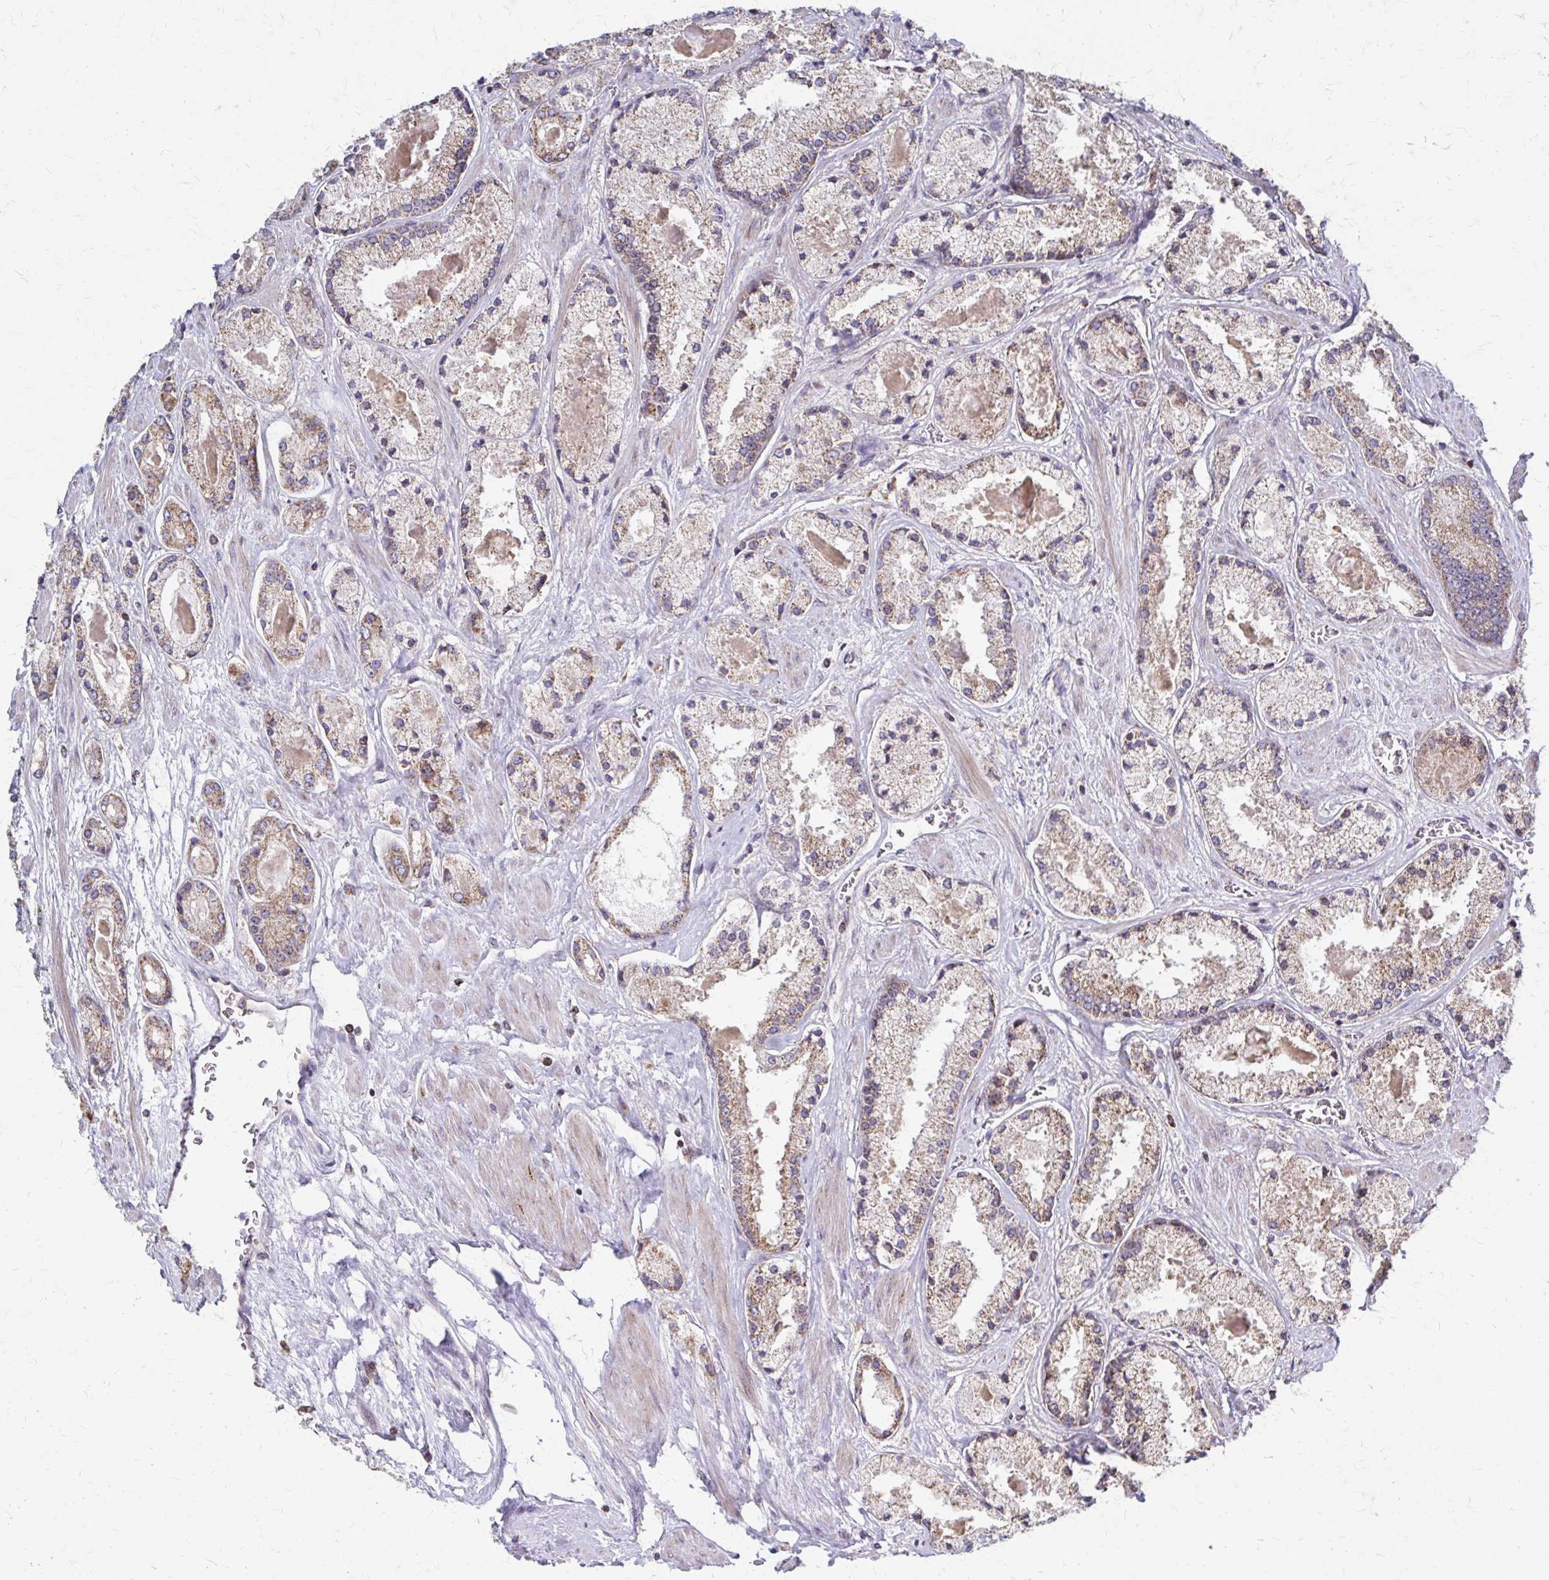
{"staining": {"intensity": "weak", "quantity": ">75%", "location": "cytoplasmic/membranous"}, "tissue": "prostate cancer", "cell_type": "Tumor cells", "image_type": "cancer", "snomed": [{"axis": "morphology", "description": "Adenocarcinoma, High grade"}, {"axis": "topography", "description": "Prostate"}], "caption": "A low amount of weak cytoplasmic/membranous expression is present in about >75% of tumor cells in prostate cancer tissue.", "gene": "EEF2", "patient": {"sex": "male", "age": 67}}